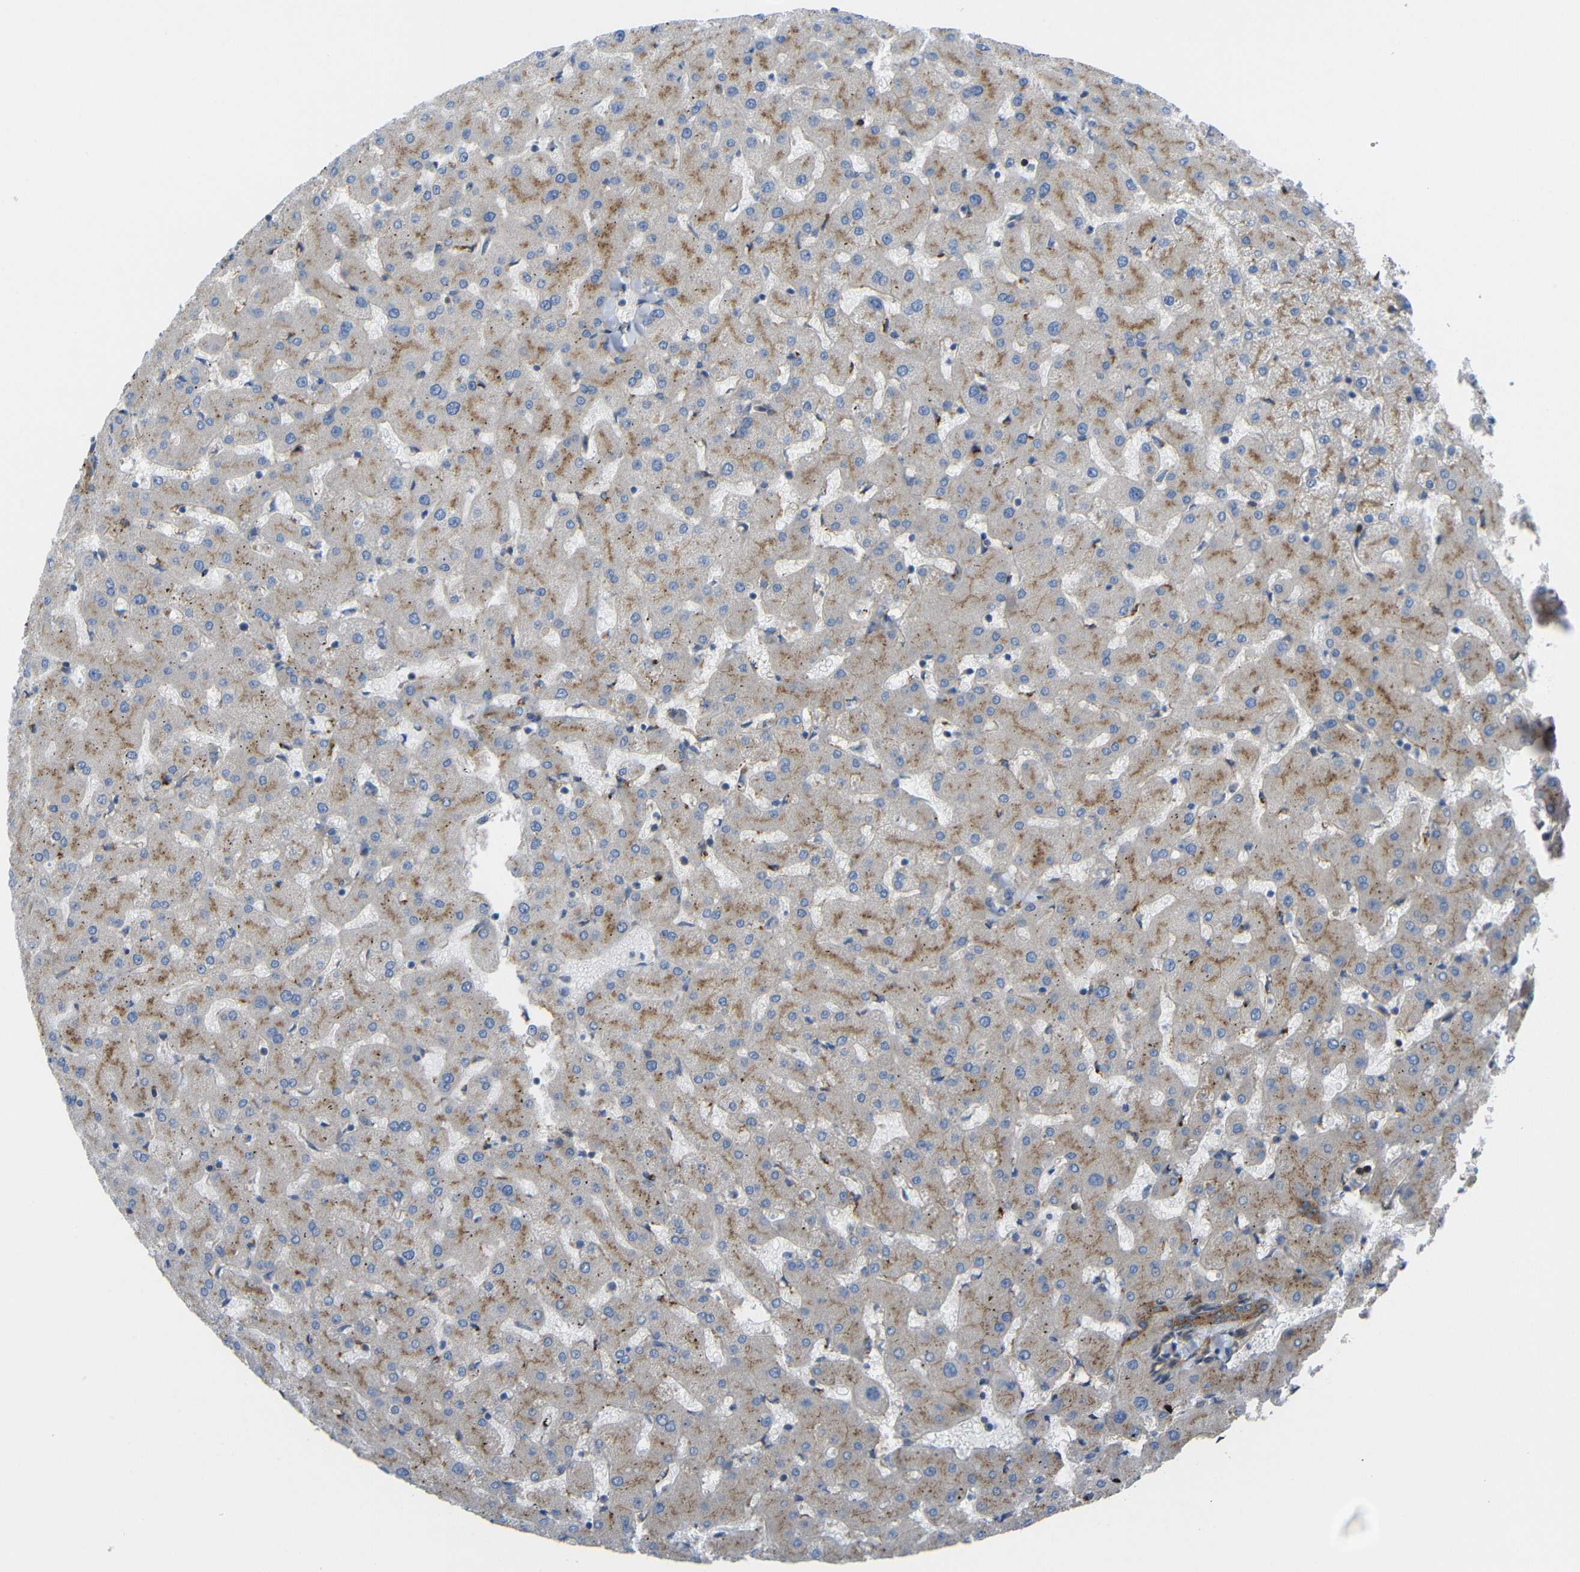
{"staining": {"intensity": "moderate", "quantity": ">75%", "location": "cytoplasmic/membranous"}, "tissue": "liver", "cell_type": "Cholangiocytes", "image_type": "normal", "snomed": [{"axis": "morphology", "description": "Normal tissue, NOS"}, {"axis": "topography", "description": "Liver"}], "caption": "This image demonstrates normal liver stained with IHC to label a protein in brown. The cytoplasmic/membranous of cholangiocytes show moderate positivity for the protein. Nuclei are counter-stained blue.", "gene": "SYPL1", "patient": {"sex": "female", "age": 63}}